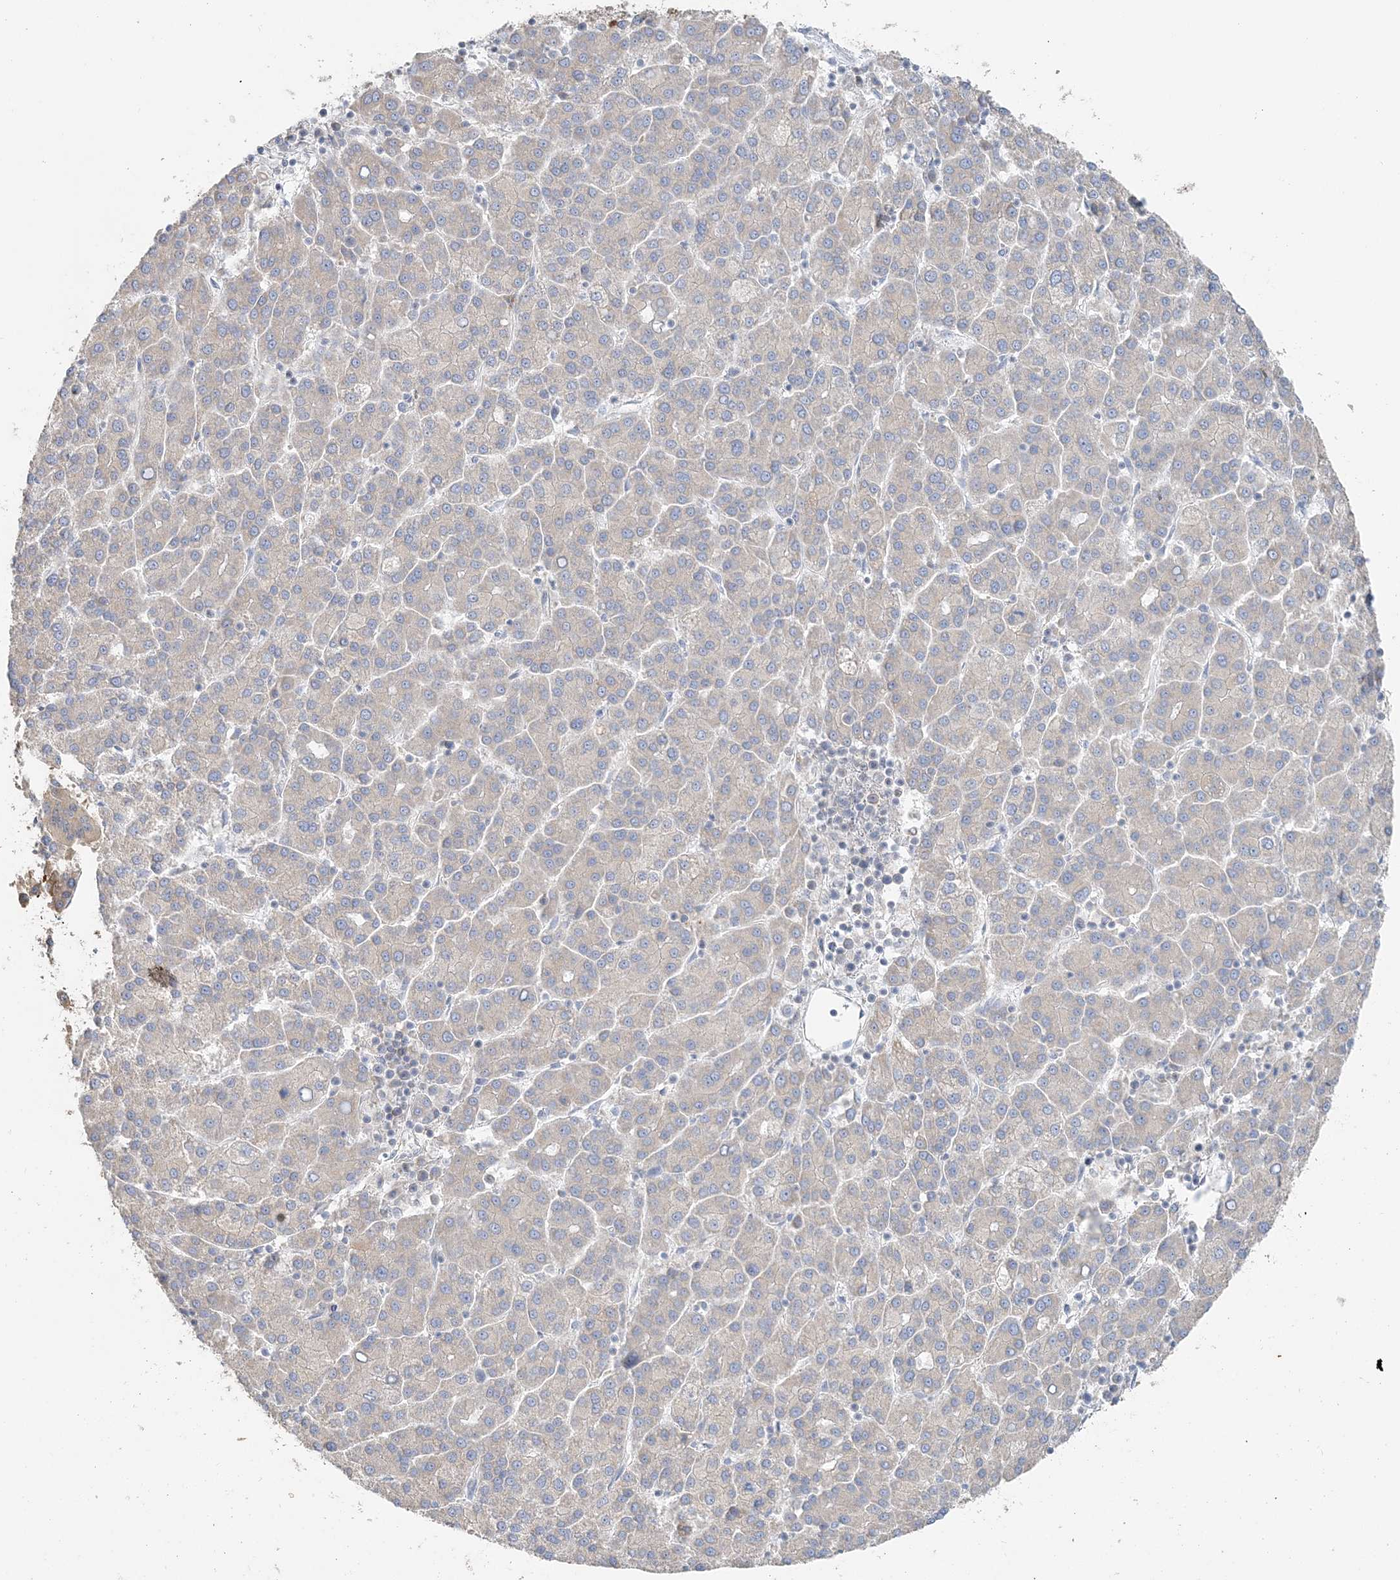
{"staining": {"intensity": "weak", "quantity": "25%-75%", "location": "cytoplasmic/membranous"}, "tissue": "liver cancer", "cell_type": "Tumor cells", "image_type": "cancer", "snomed": [{"axis": "morphology", "description": "Carcinoma, Hepatocellular, NOS"}, {"axis": "topography", "description": "Liver"}], "caption": "Protein positivity by immunohistochemistry shows weak cytoplasmic/membranous positivity in about 25%-75% of tumor cells in hepatocellular carcinoma (liver).", "gene": "TBC1D5", "patient": {"sex": "female", "age": 58}}